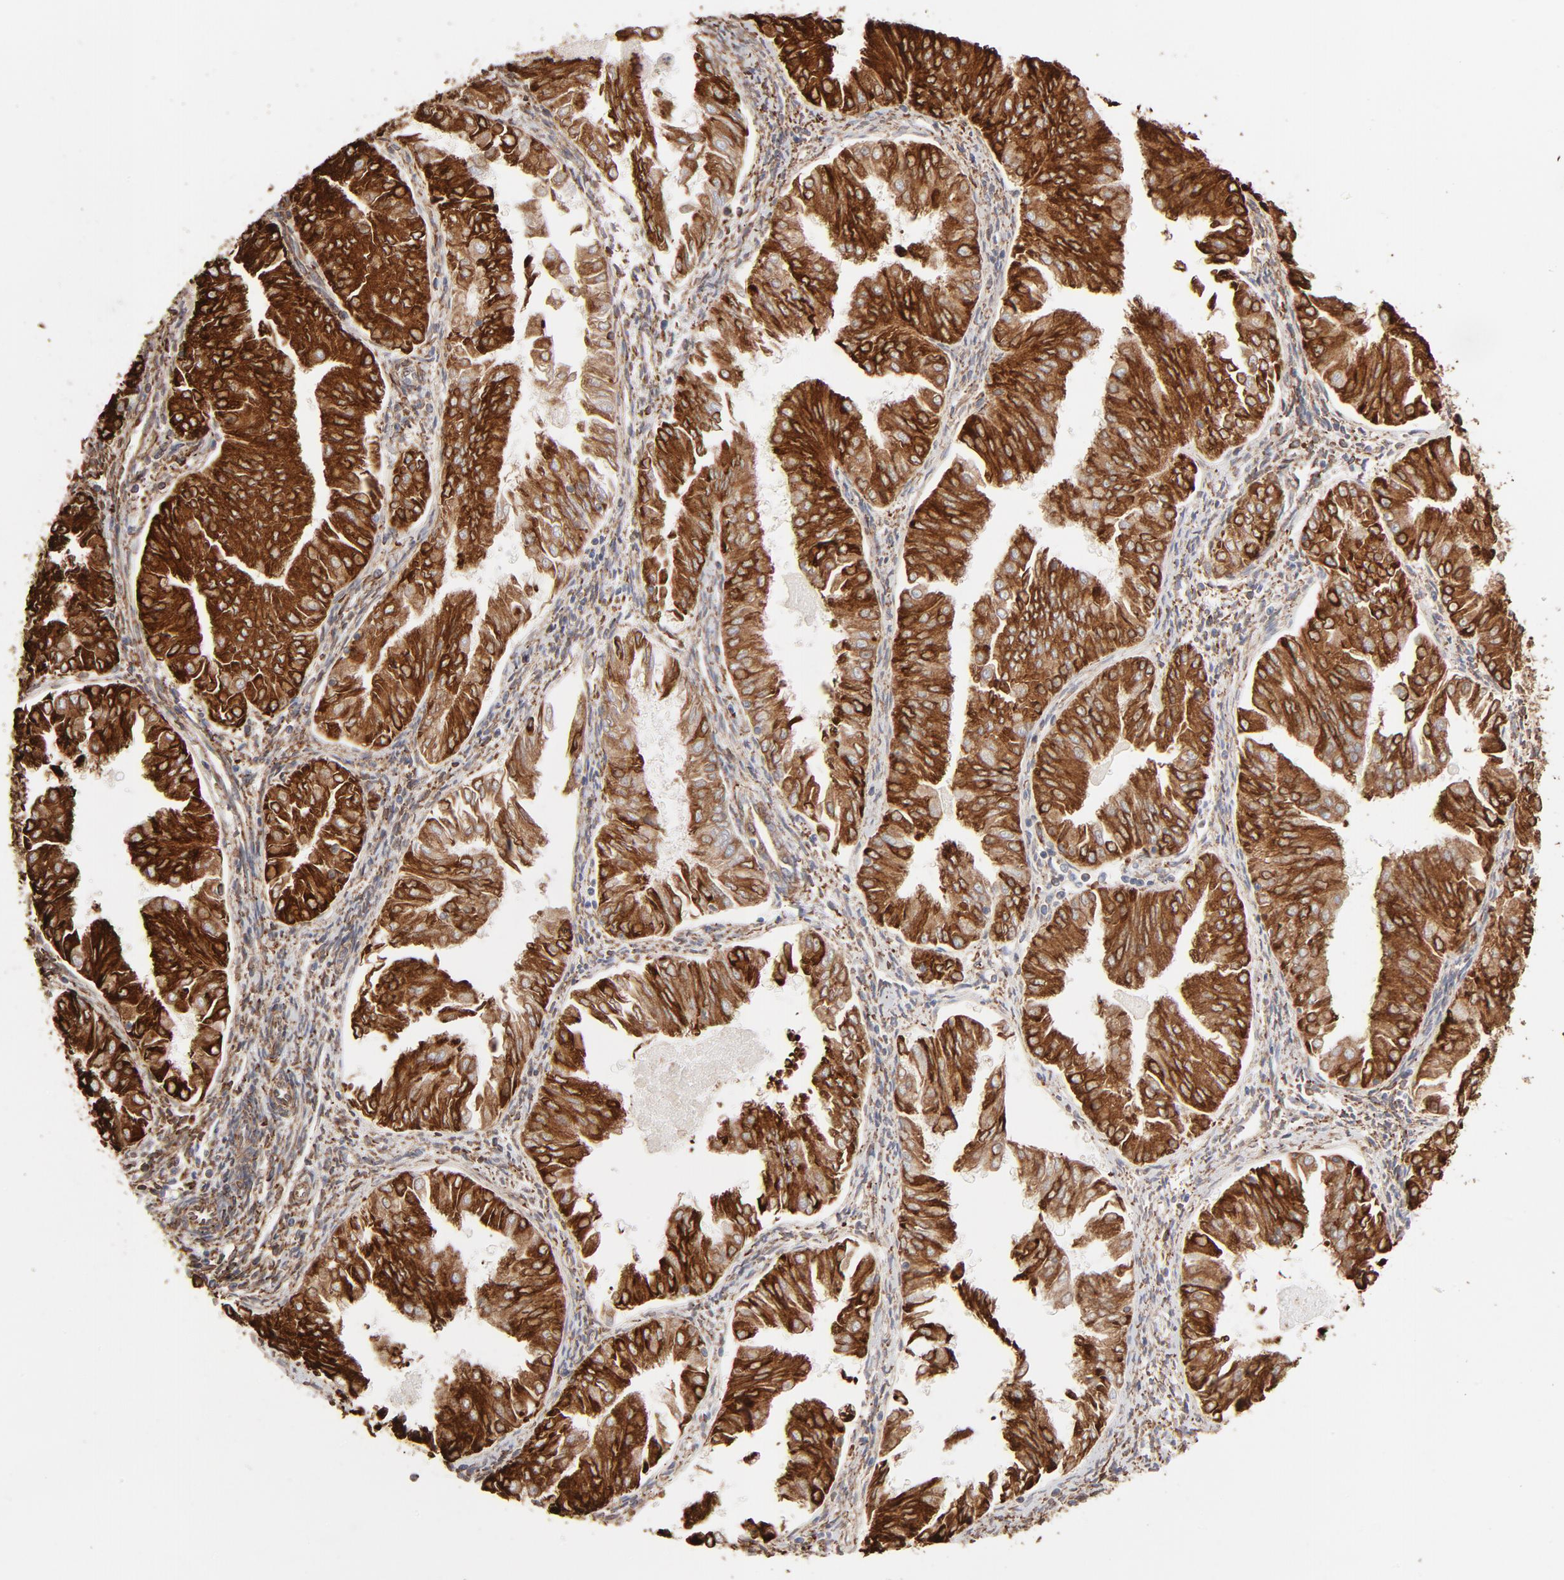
{"staining": {"intensity": "strong", "quantity": ">75%", "location": "cytoplasmic/membranous"}, "tissue": "endometrial cancer", "cell_type": "Tumor cells", "image_type": "cancer", "snomed": [{"axis": "morphology", "description": "Adenocarcinoma, NOS"}, {"axis": "topography", "description": "Endometrium"}], "caption": "DAB (3,3'-diaminobenzidine) immunohistochemical staining of human adenocarcinoma (endometrial) exhibits strong cytoplasmic/membranous protein expression in approximately >75% of tumor cells.", "gene": "CANX", "patient": {"sex": "female", "age": 53}}